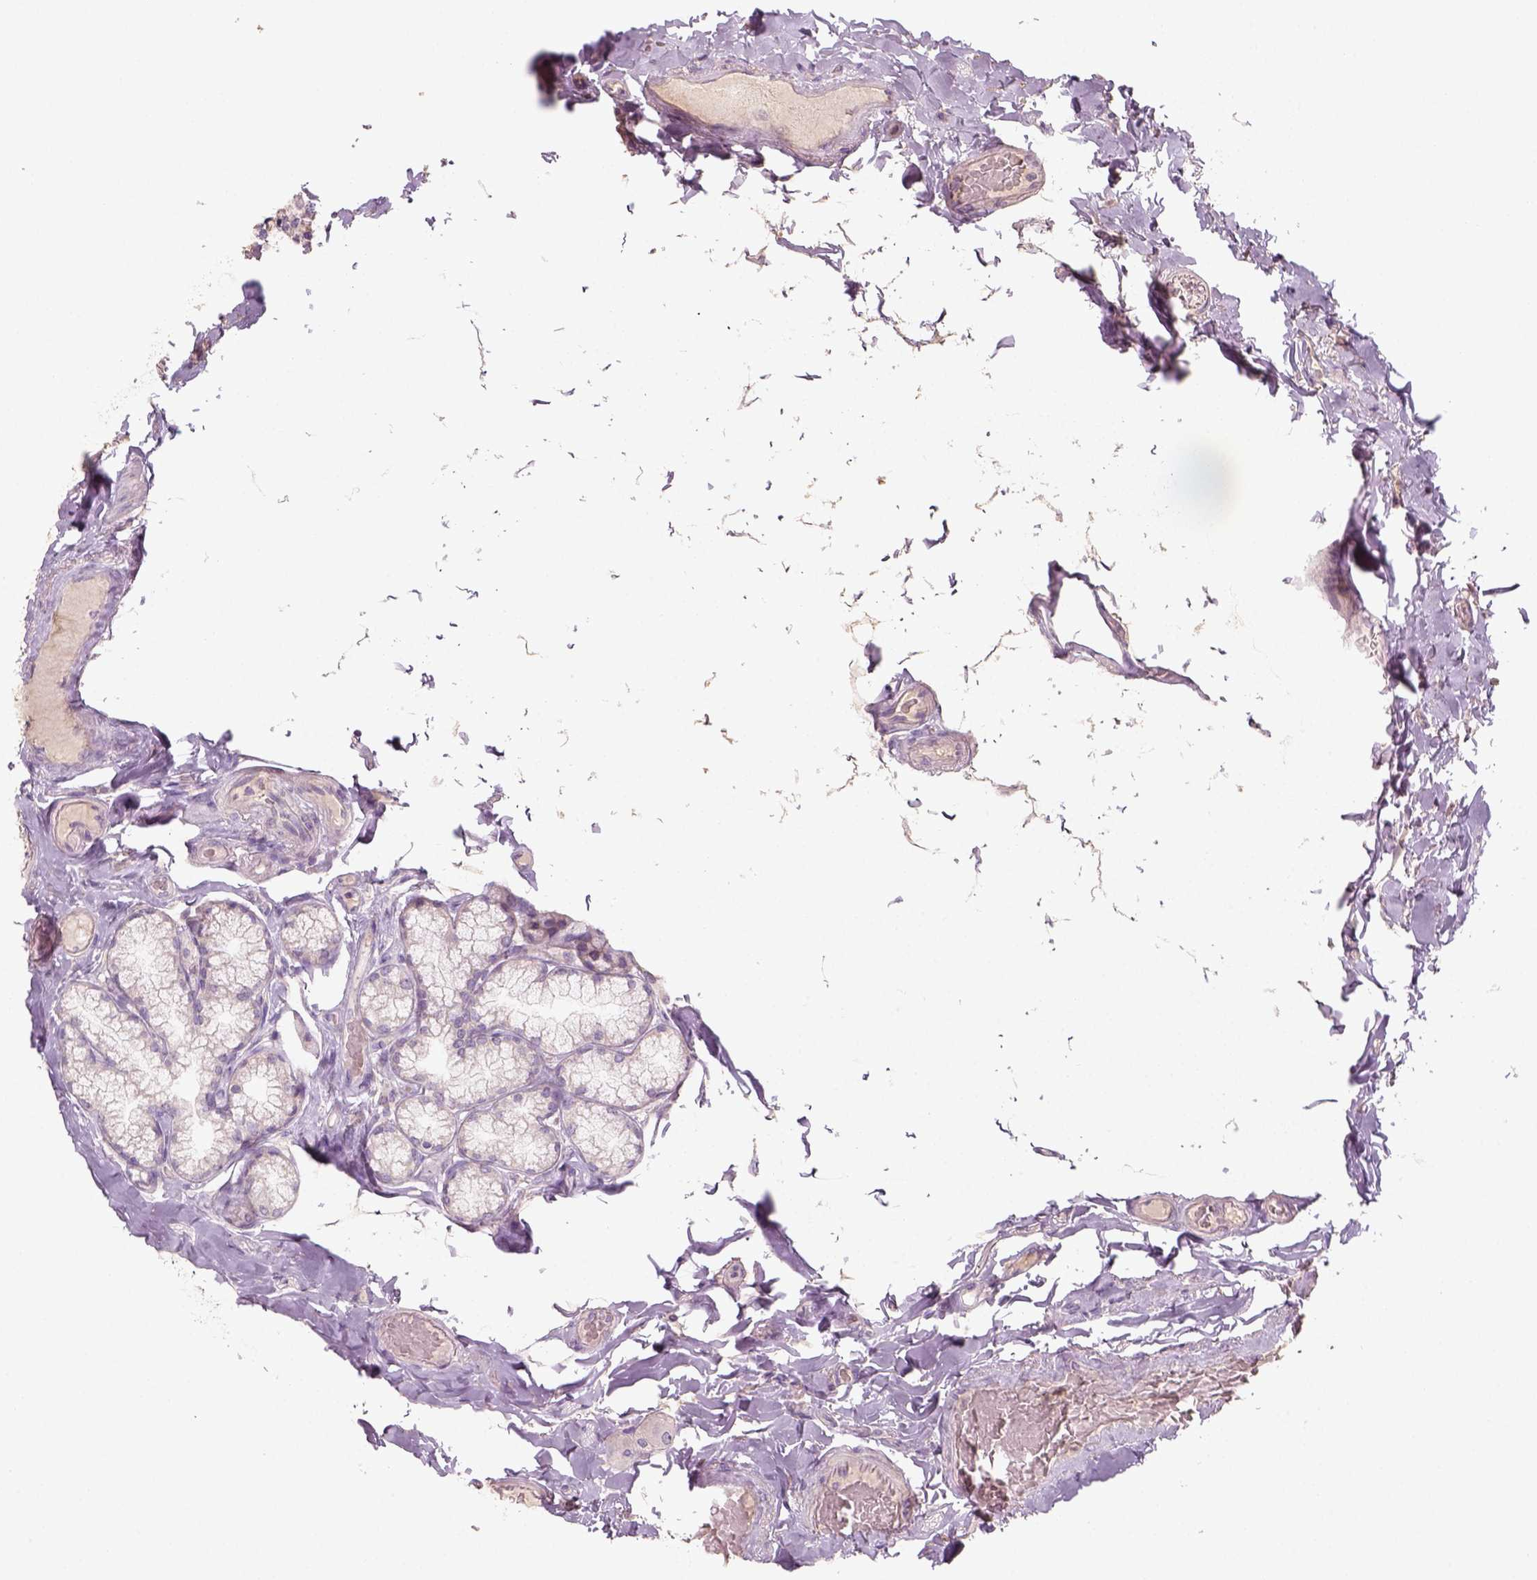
{"staining": {"intensity": "weak", "quantity": "<25%", "location": "cytoplasmic/membranous"}, "tissue": "duodenum", "cell_type": "Glandular cells", "image_type": "normal", "snomed": [{"axis": "morphology", "description": "Normal tissue, NOS"}, {"axis": "topography", "description": "Duodenum"}], "caption": "Immunohistochemical staining of unremarkable human duodenum demonstrates no significant staining in glandular cells. The staining was performed using DAB (3,3'-diaminobenzidine) to visualize the protein expression in brown, while the nuclei were stained in blue with hematoxylin (Magnification: 20x).", "gene": "AQP9", "patient": {"sex": "female", "age": 62}}